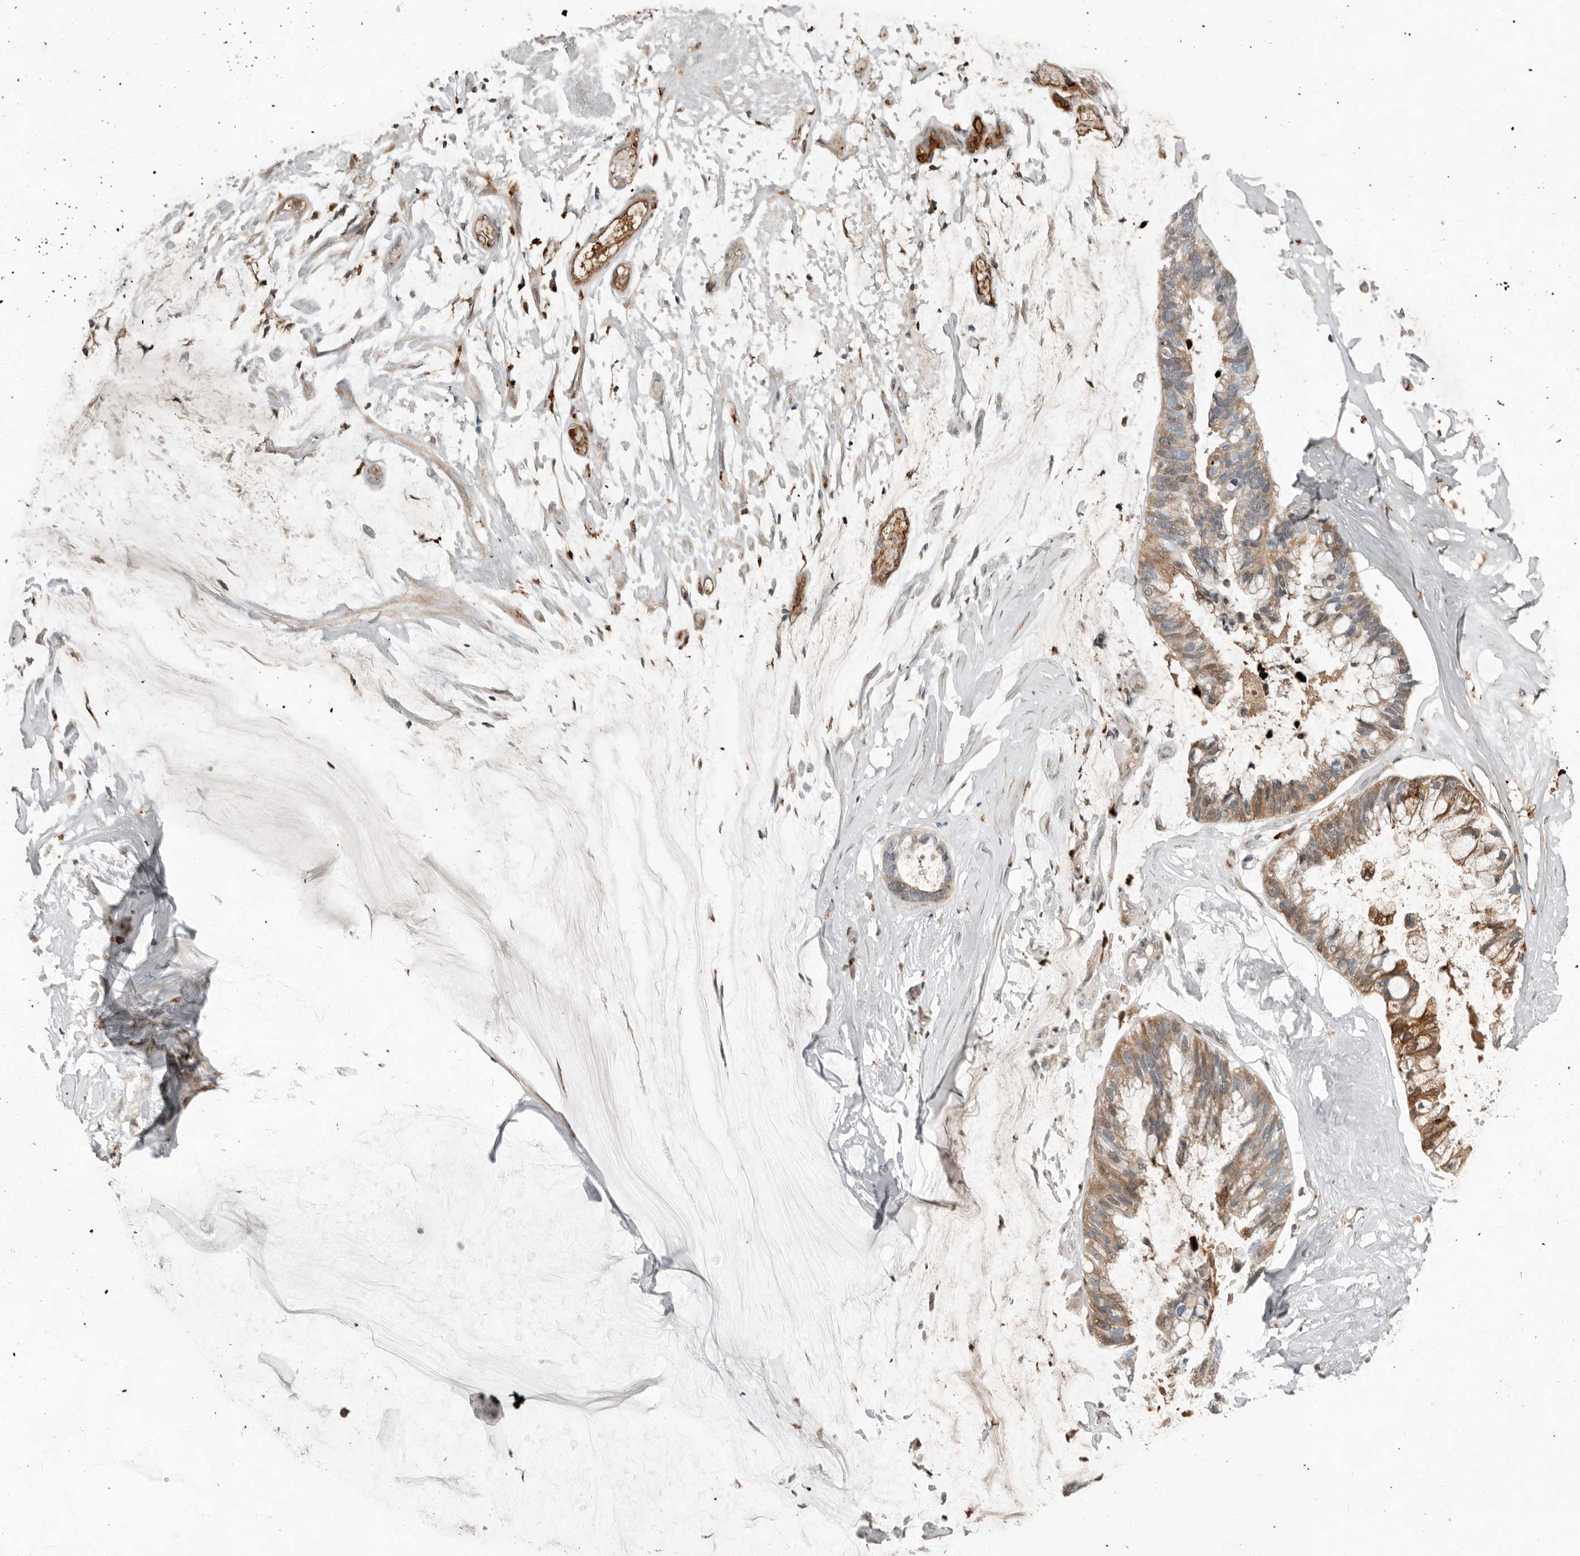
{"staining": {"intensity": "moderate", "quantity": "25%-75%", "location": "cytoplasmic/membranous"}, "tissue": "ovarian cancer", "cell_type": "Tumor cells", "image_type": "cancer", "snomed": [{"axis": "morphology", "description": "Cystadenocarcinoma, mucinous, NOS"}, {"axis": "topography", "description": "Ovary"}], "caption": "Immunohistochemical staining of ovarian cancer reveals moderate cytoplasmic/membranous protein positivity in approximately 25%-75% of tumor cells. (brown staining indicates protein expression, while blue staining denotes nuclei).", "gene": "KLHL38", "patient": {"sex": "female", "age": 39}}